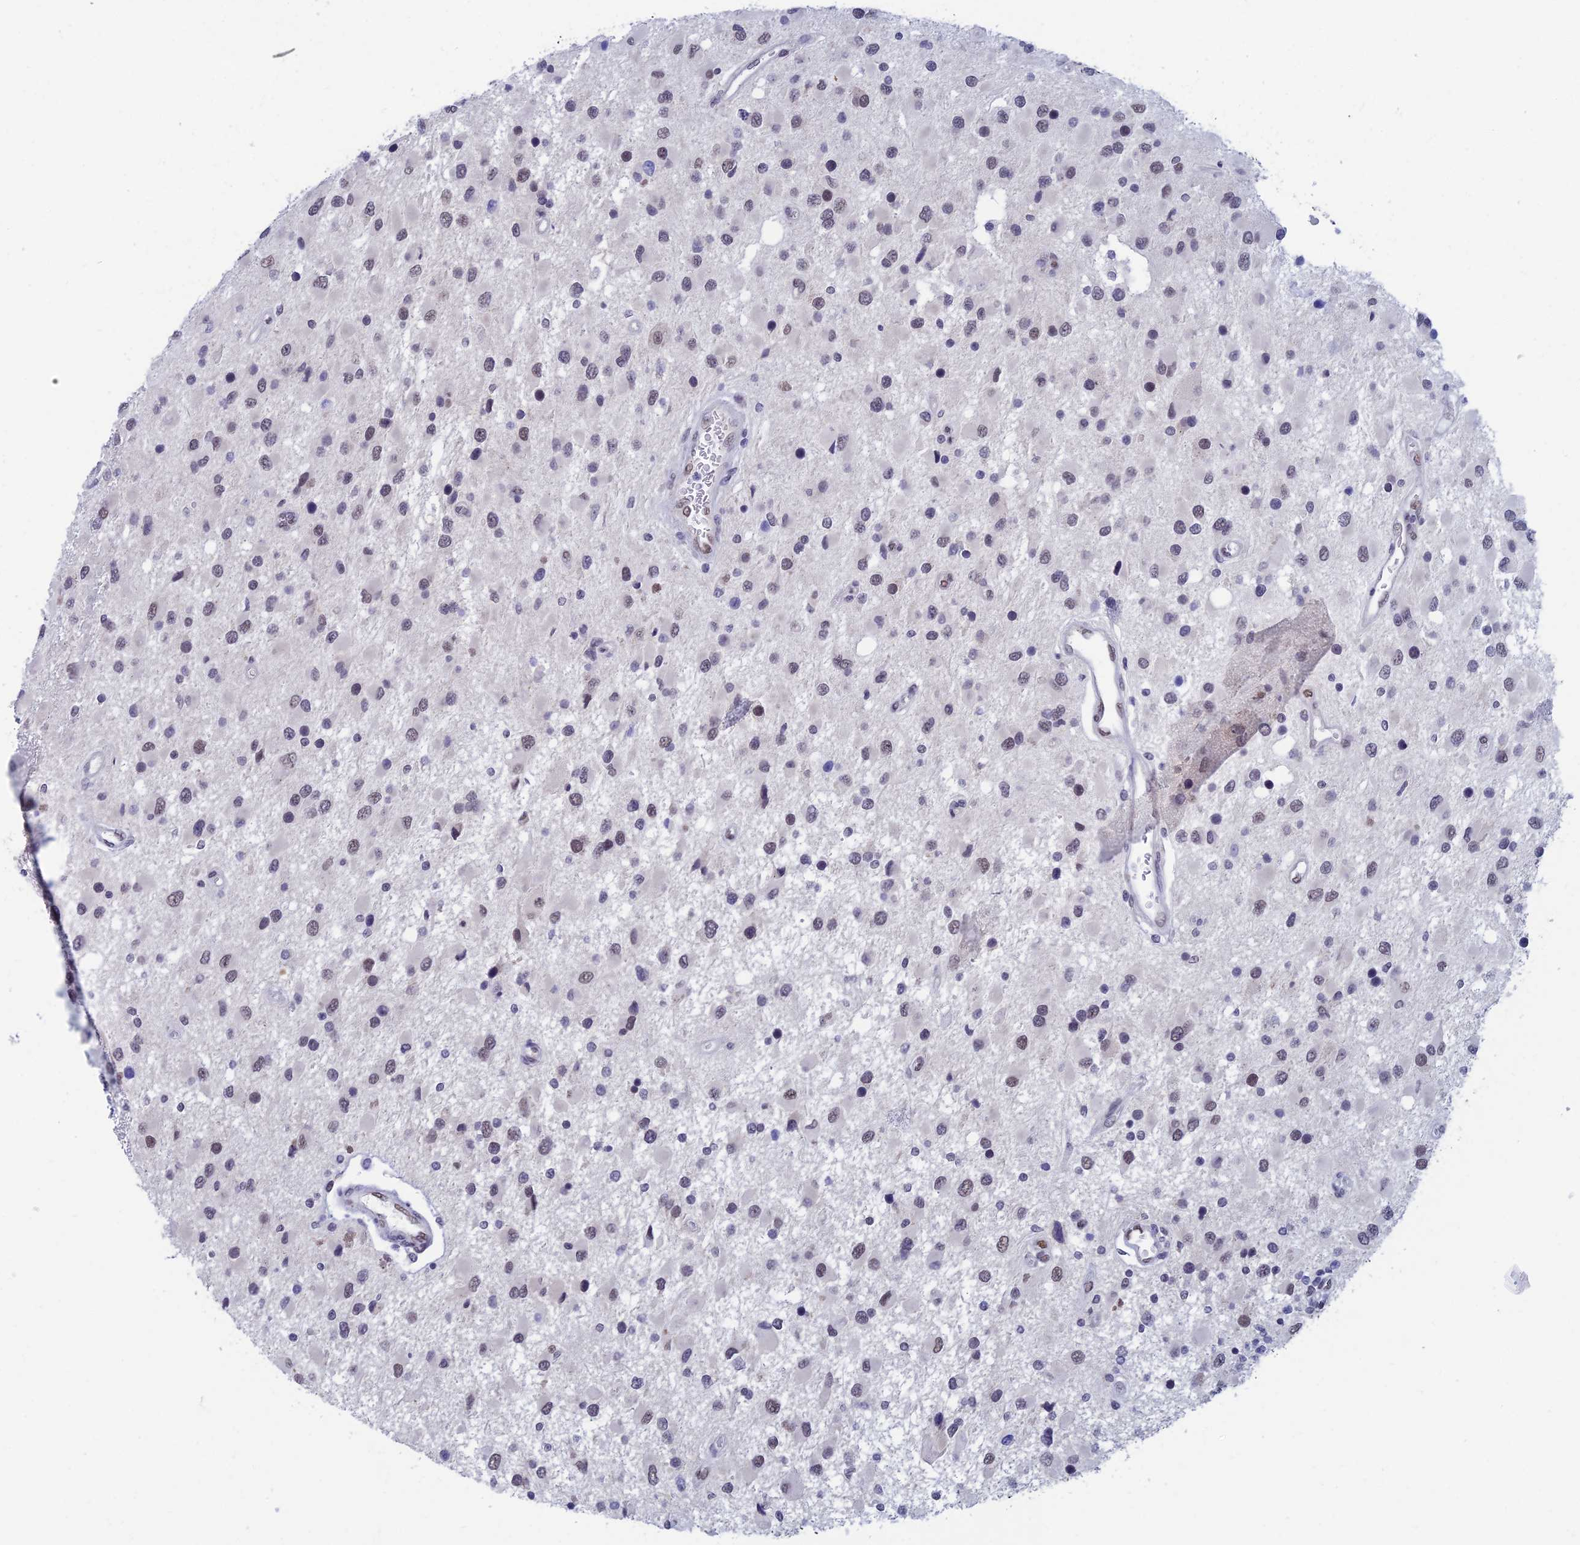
{"staining": {"intensity": "moderate", "quantity": "<25%", "location": "nuclear"}, "tissue": "glioma", "cell_type": "Tumor cells", "image_type": "cancer", "snomed": [{"axis": "morphology", "description": "Glioma, malignant, High grade"}, {"axis": "topography", "description": "Brain"}], "caption": "Immunohistochemical staining of glioma exhibits low levels of moderate nuclear protein positivity in approximately <25% of tumor cells.", "gene": "NABP2", "patient": {"sex": "male", "age": 53}}